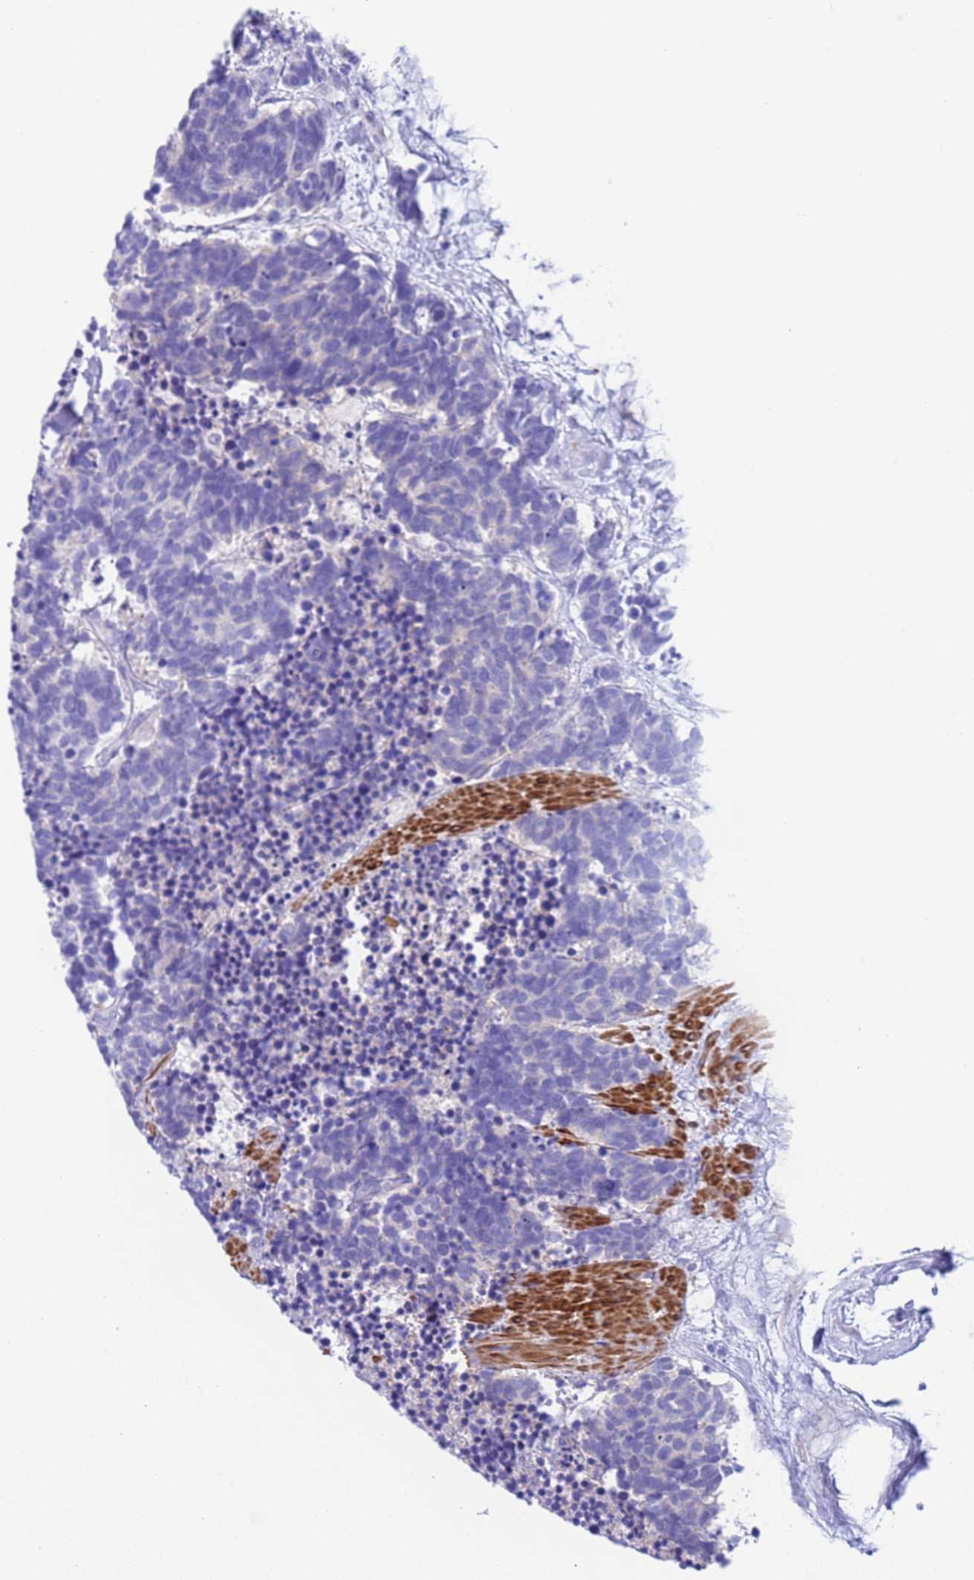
{"staining": {"intensity": "negative", "quantity": "none", "location": "none"}, "tissue": "carcinoid", "cell_type": "Tumor cells", "image_type": "cancer", "snomed": [{"axis": "morphology", "description": "Carcinoma, NOS"}, {"axis": "morphology", "description": "Carcinoid, malignant, NOS"}, {"axis": "topography", "description": "Prostate"}], "caption": "Image shows no significant protein positivity in tumor cells of carcinoma. (DAB immunohistochemistry visualized using brightfield microscopy, high magnification).", "gene": "USP38", "patient": {"sex": "male", "age": 57}}